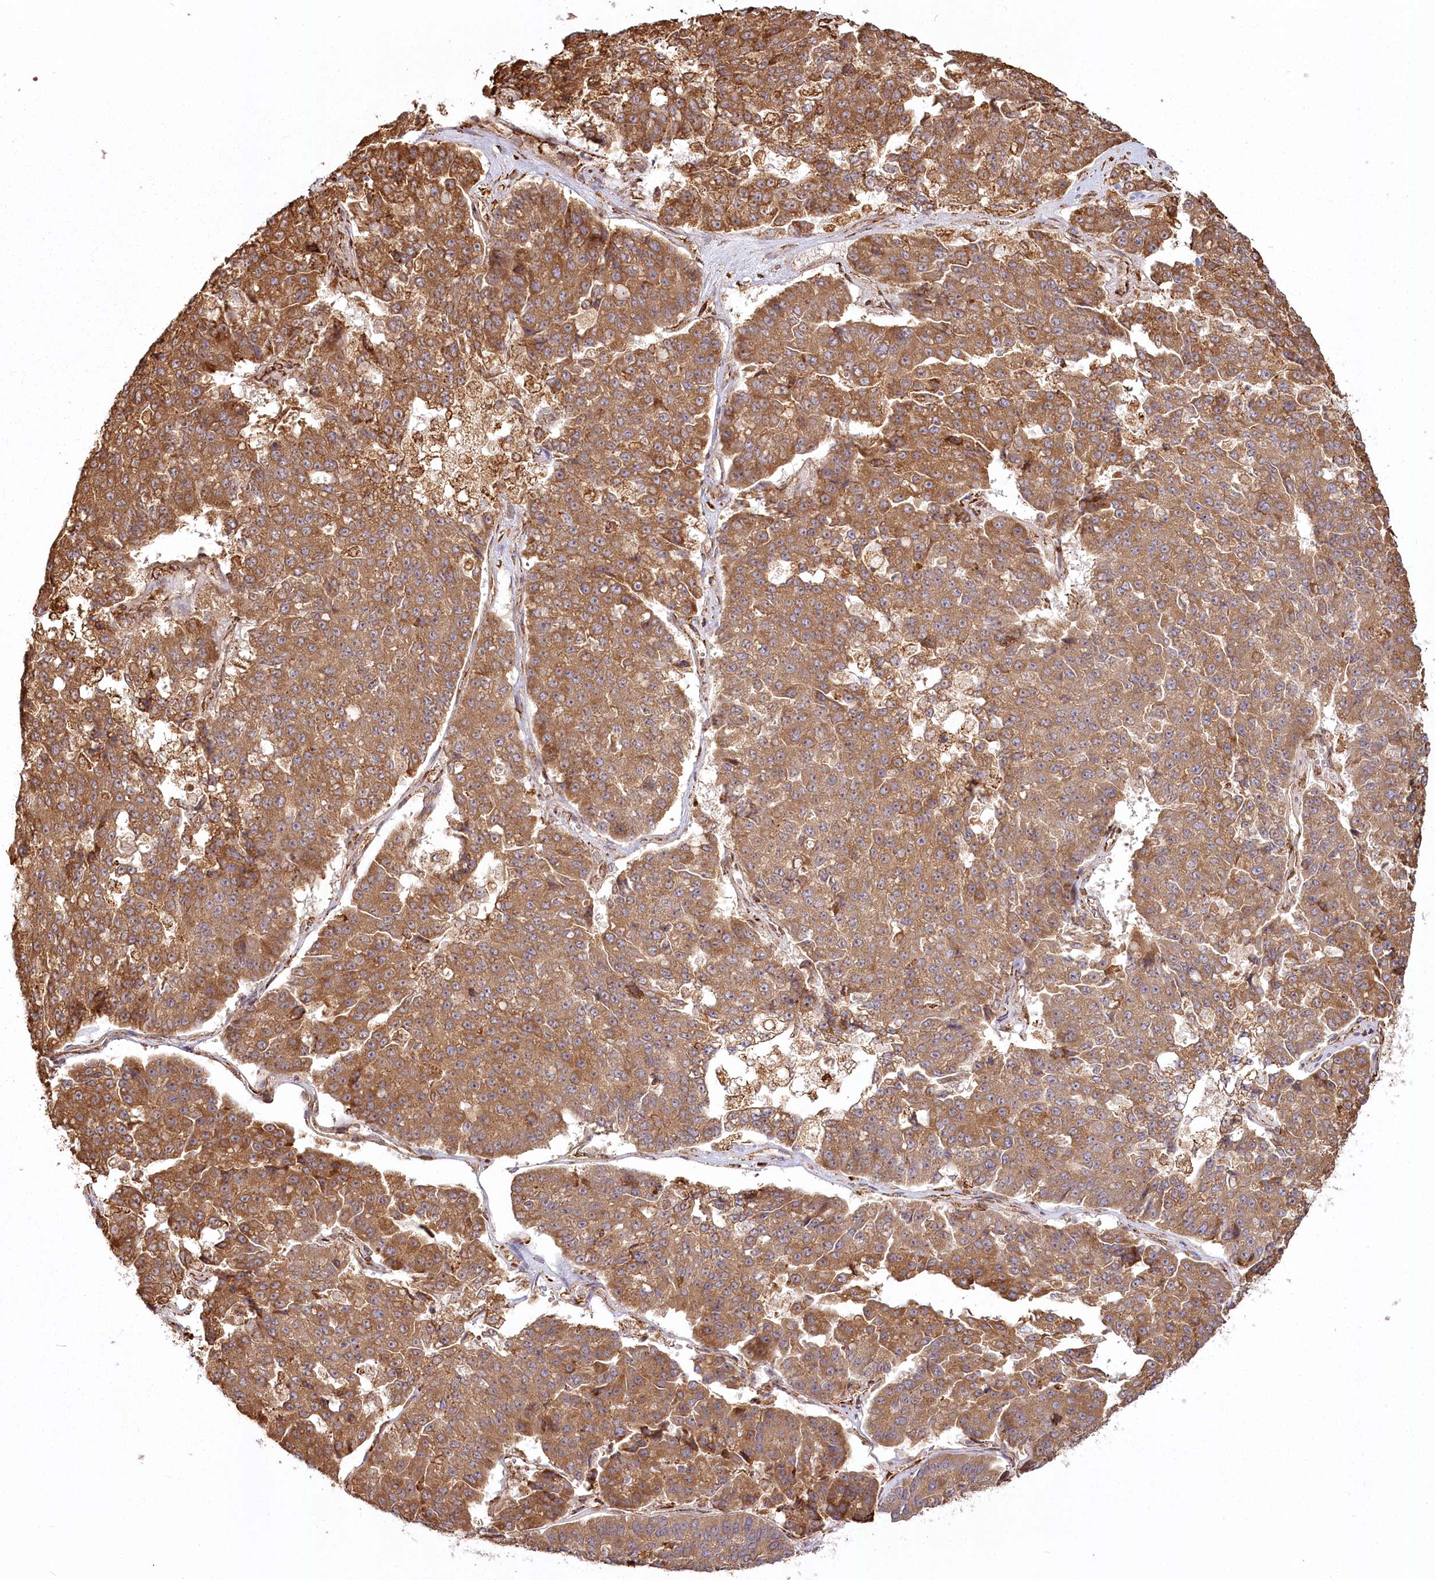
{"staining": {"intensity": "moderate", "quantity": ">75%", "location": "cytoplasmic/membranous"}, "tissue": "pancreatic cancer", "cell_type": "Tumor cells", "image_type": "cancer", "snomed": [{"axis": "morphology", "description": "Adenocarcinoma, NOS"}, {"axis": "topography", "description": "Pancreas"}], "caption": "IHC of human pancreatic cancer shows medium levels of moderate cytoplasmic/membranous staining in about >75% of tumor cells.", "gene": "FAM13A", "patient": {"sex": "male", "age": 50}}